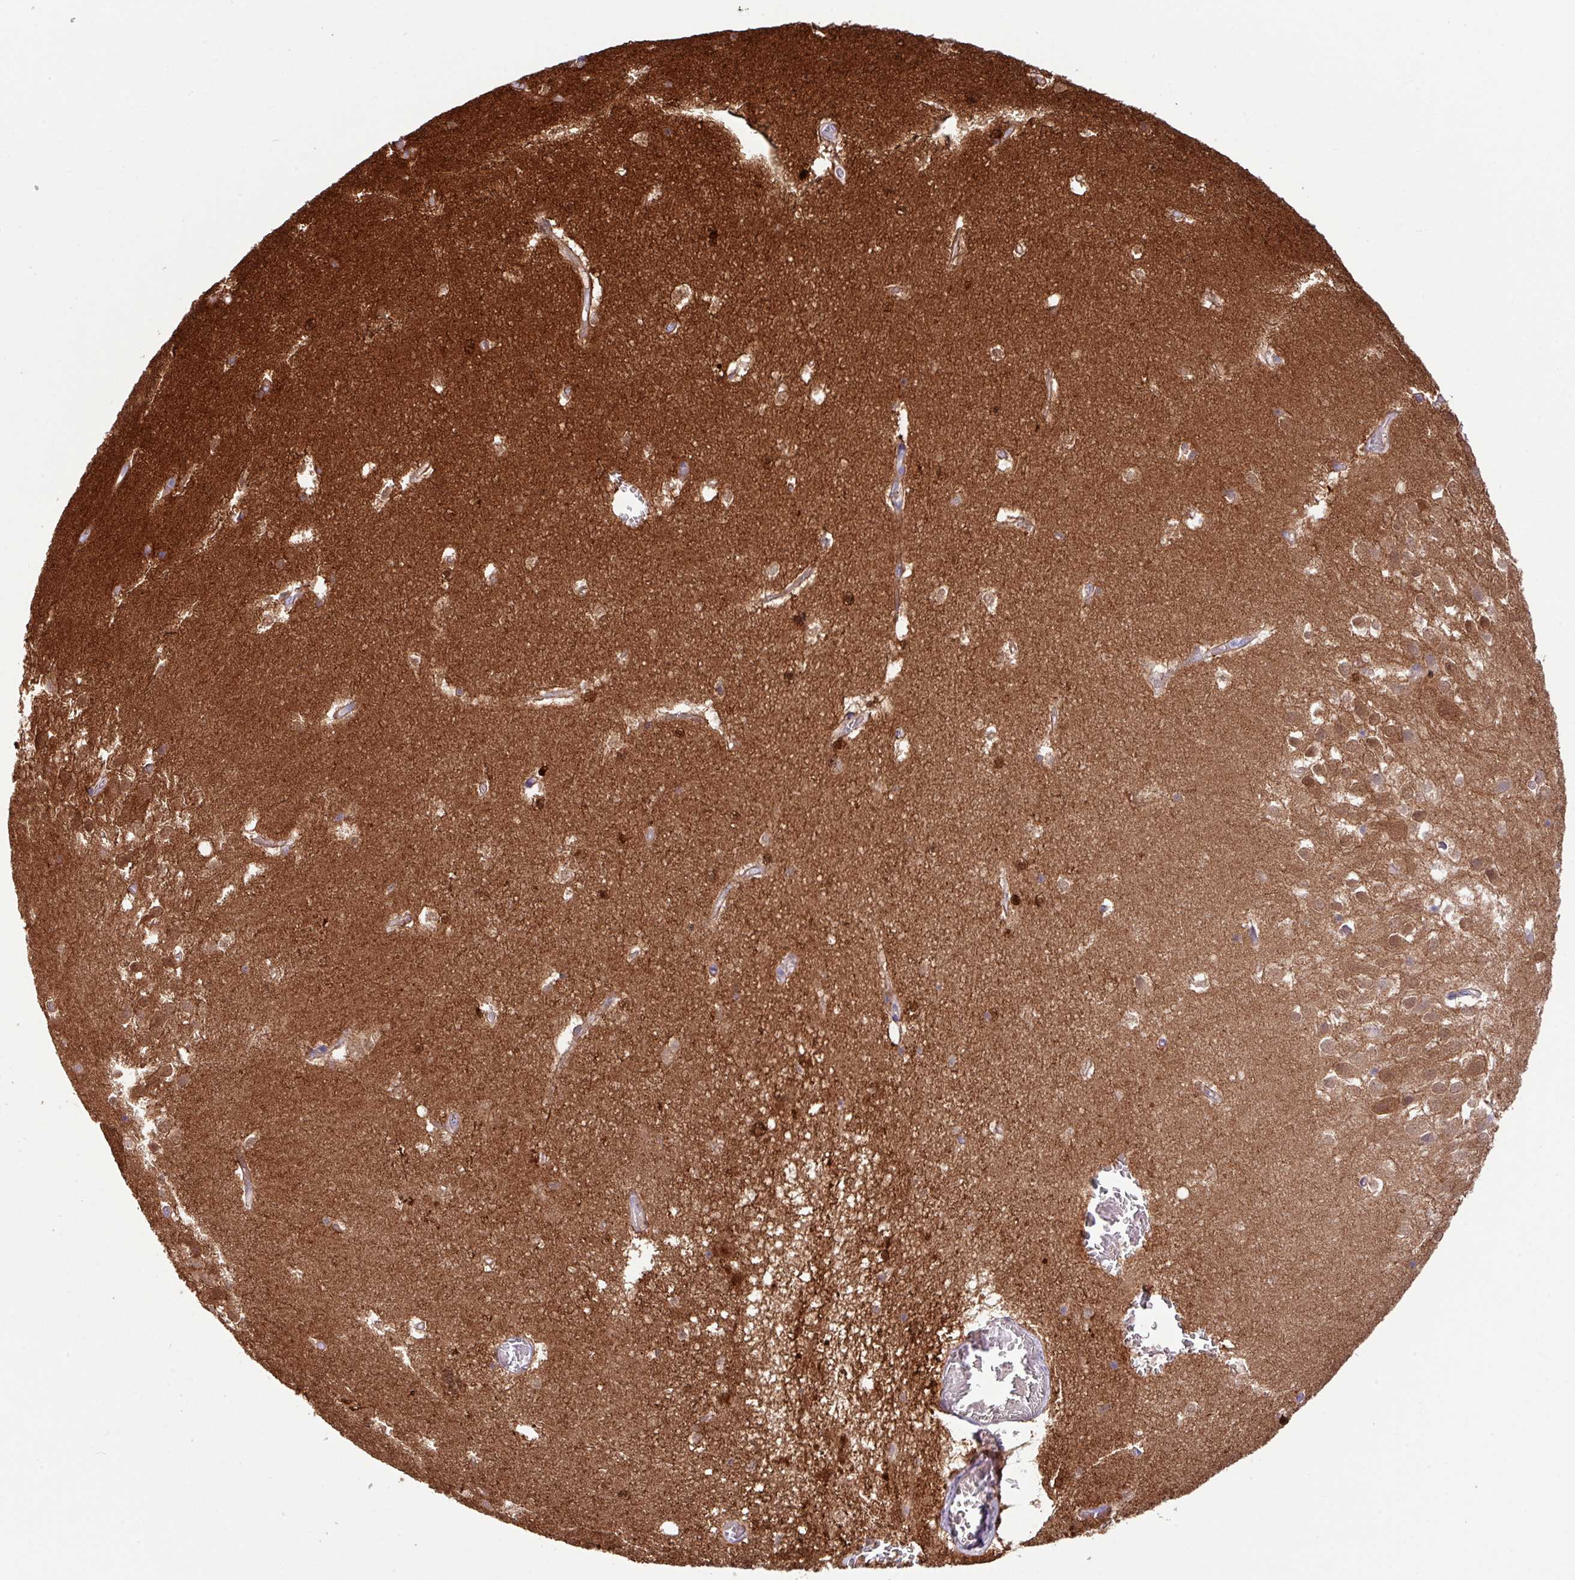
{"staining": {"intensity": "strong", "quantity": "<25%", "location": "cytoplasmic/membranous,nuclear"}, "tissue": "hippocampus", "cell_type": "Glial cells", "image_type": "normal", "snomed": [{"axis": "morphology", "description": "Normal tissue, NOS"}, {"axis": "topography", "description": "Hippocampus"}], "caption": "The image exhibits a brown stain indicating the presence of a protein in the cytoplasmic/membranous,nuclear of glial cells in hippocampus. The protein is shown in brown color, while the nuclei are stained blue.", "gene": "KIRREL3", "patient": {"sex": "female", "age": 52}}